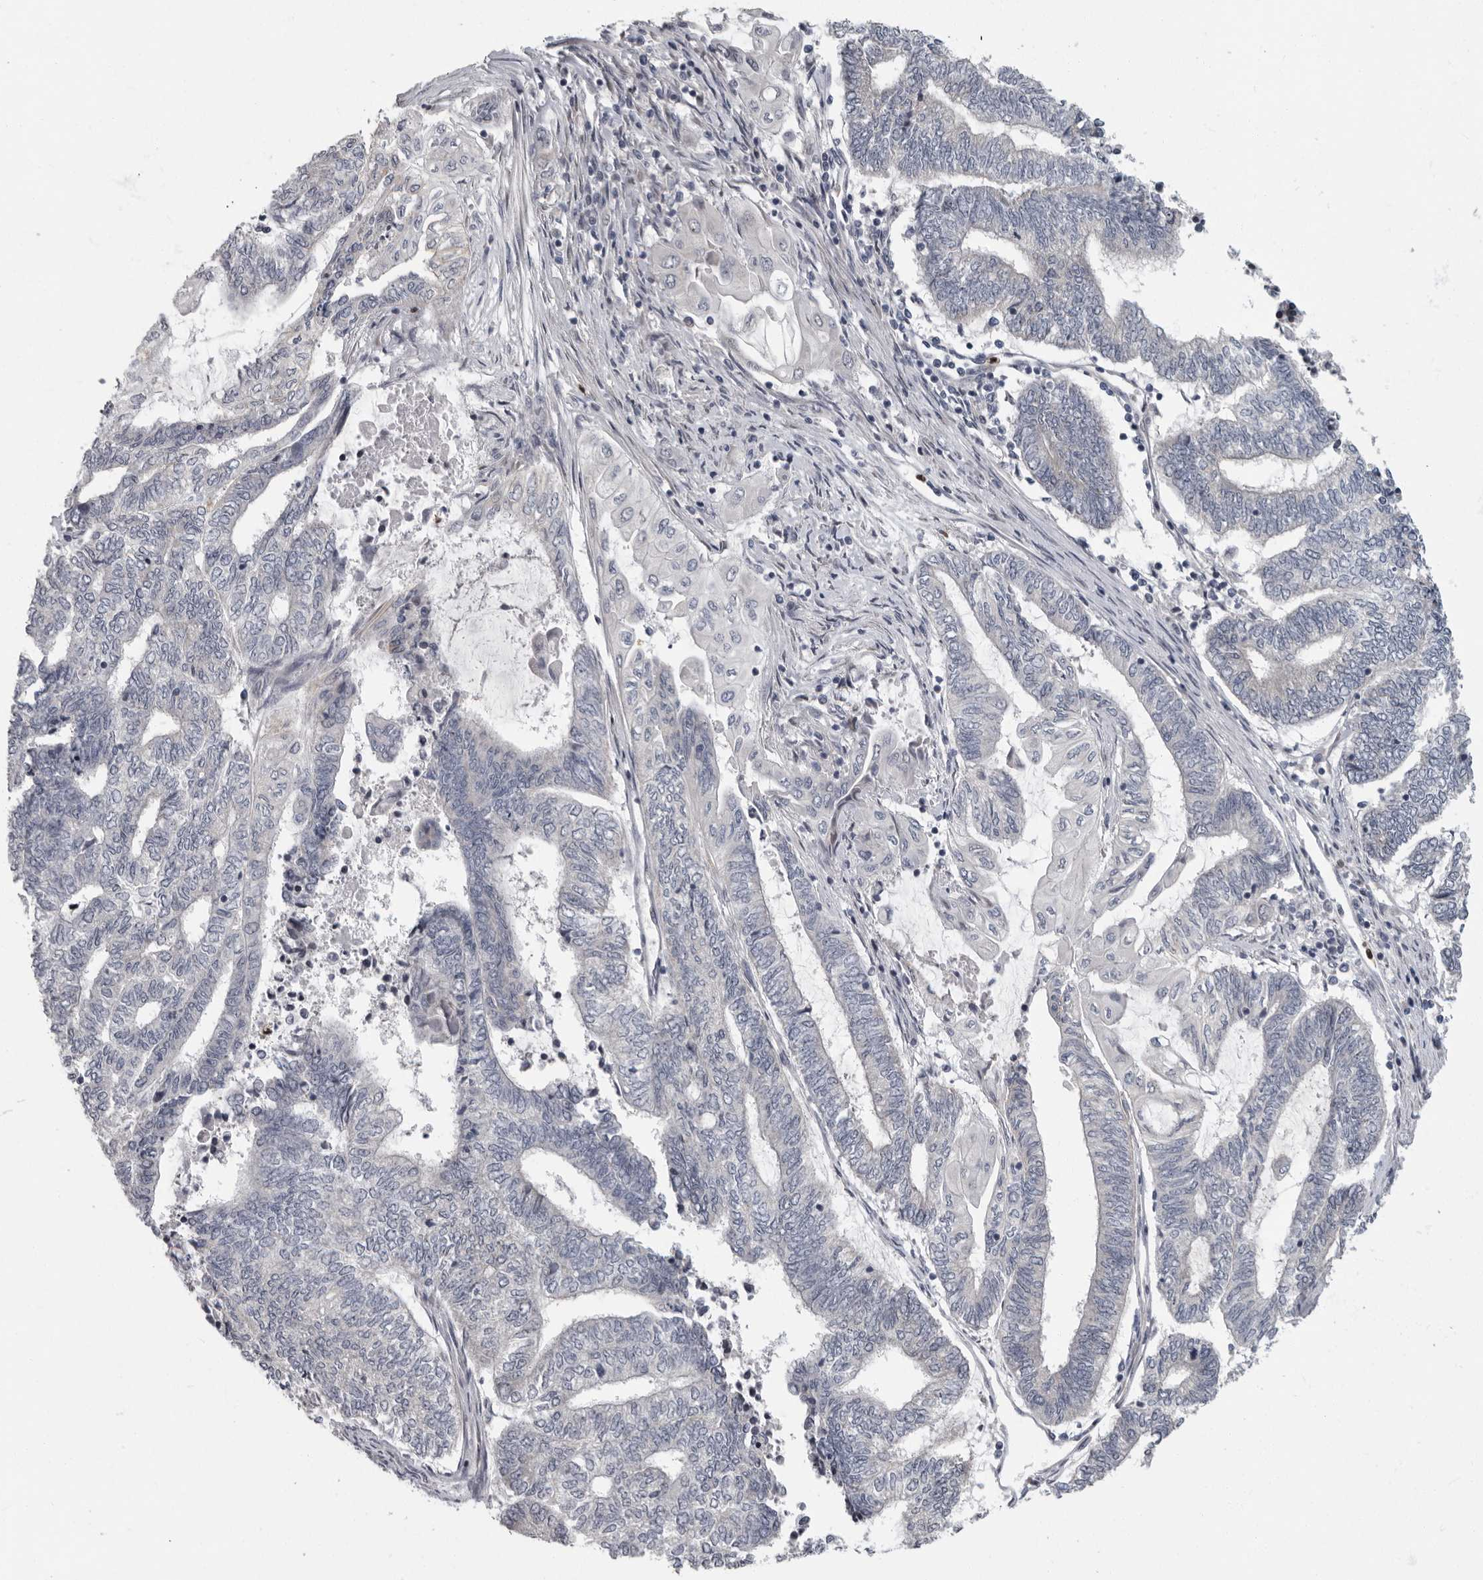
{"staining": {"intensity": "negative", "quantity": "none", "location": "none"}, "tissue": "endometrial cancer", "cell_type": "Tumor cells", "image_type": "cancer", "snomed": [{"axis": "morphology", "description": "Adenocarcinoma, NOS"}, {"axis": "topography", "description": "Uterus"}, {"axis": "topography", "description": "Endometrium"}], "caption": "Image shows no significant protein positivity in tumor cells of endometrial adenocarcinoma.", "gene": "PDCD11", "patient": {"sex": "female", "age": 70}}